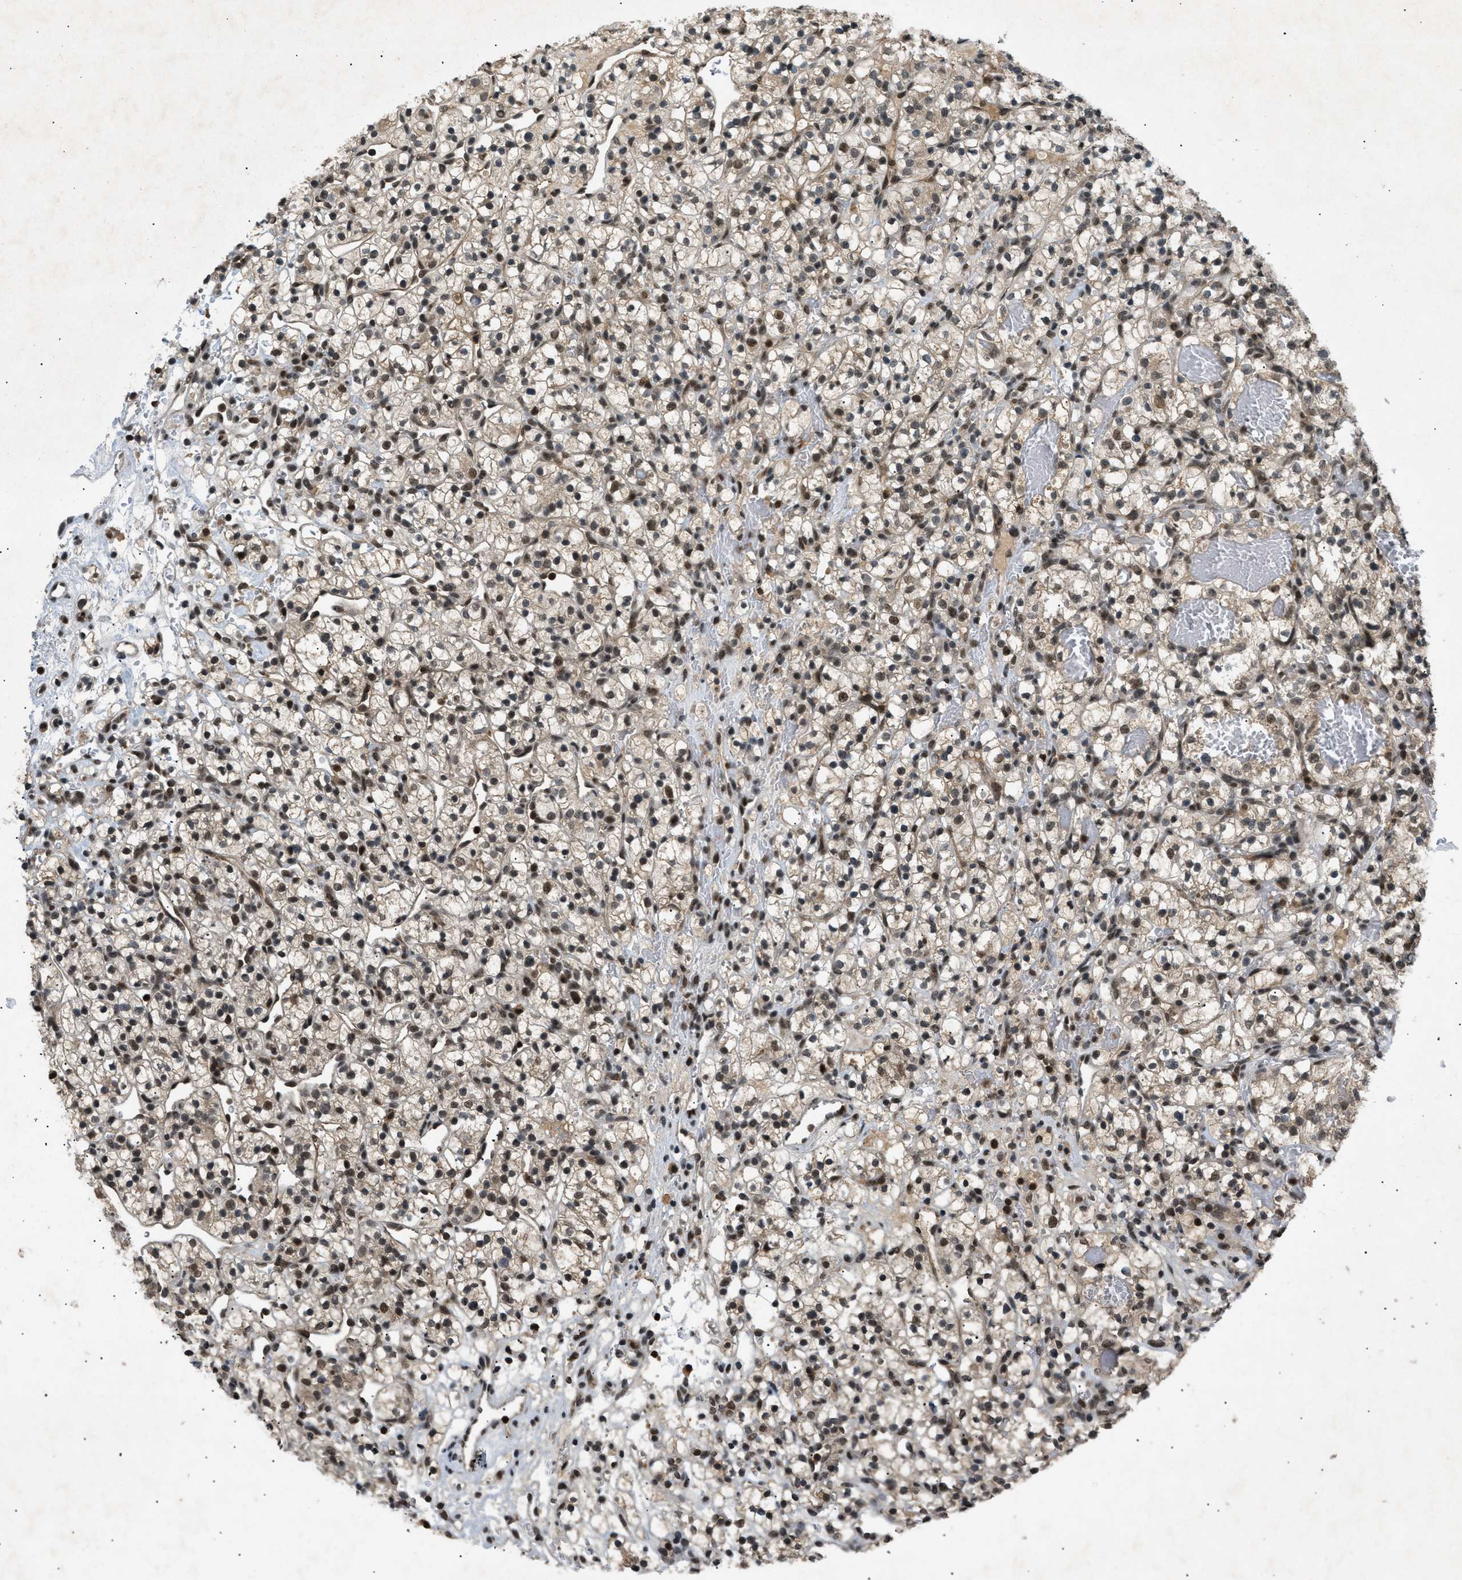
{"staining": {"intensity": "strong", "quantity": ">75%", "location": "nuclear"}, "tissue": "renal cancer", "cell_type": "Tumor cells", "image_type": "cancer", "snomed": [{"axis": "morphology", "description": "Adenocarcinoma, NOS"}, {"axis": "topography", "description": "Kidney"}], "caption": "Renal cancer stained for a protein shows strong nuclear positivity in tumor cells.", "gene": "RBM5", "patient": {"sex": "female", "age": 57}}